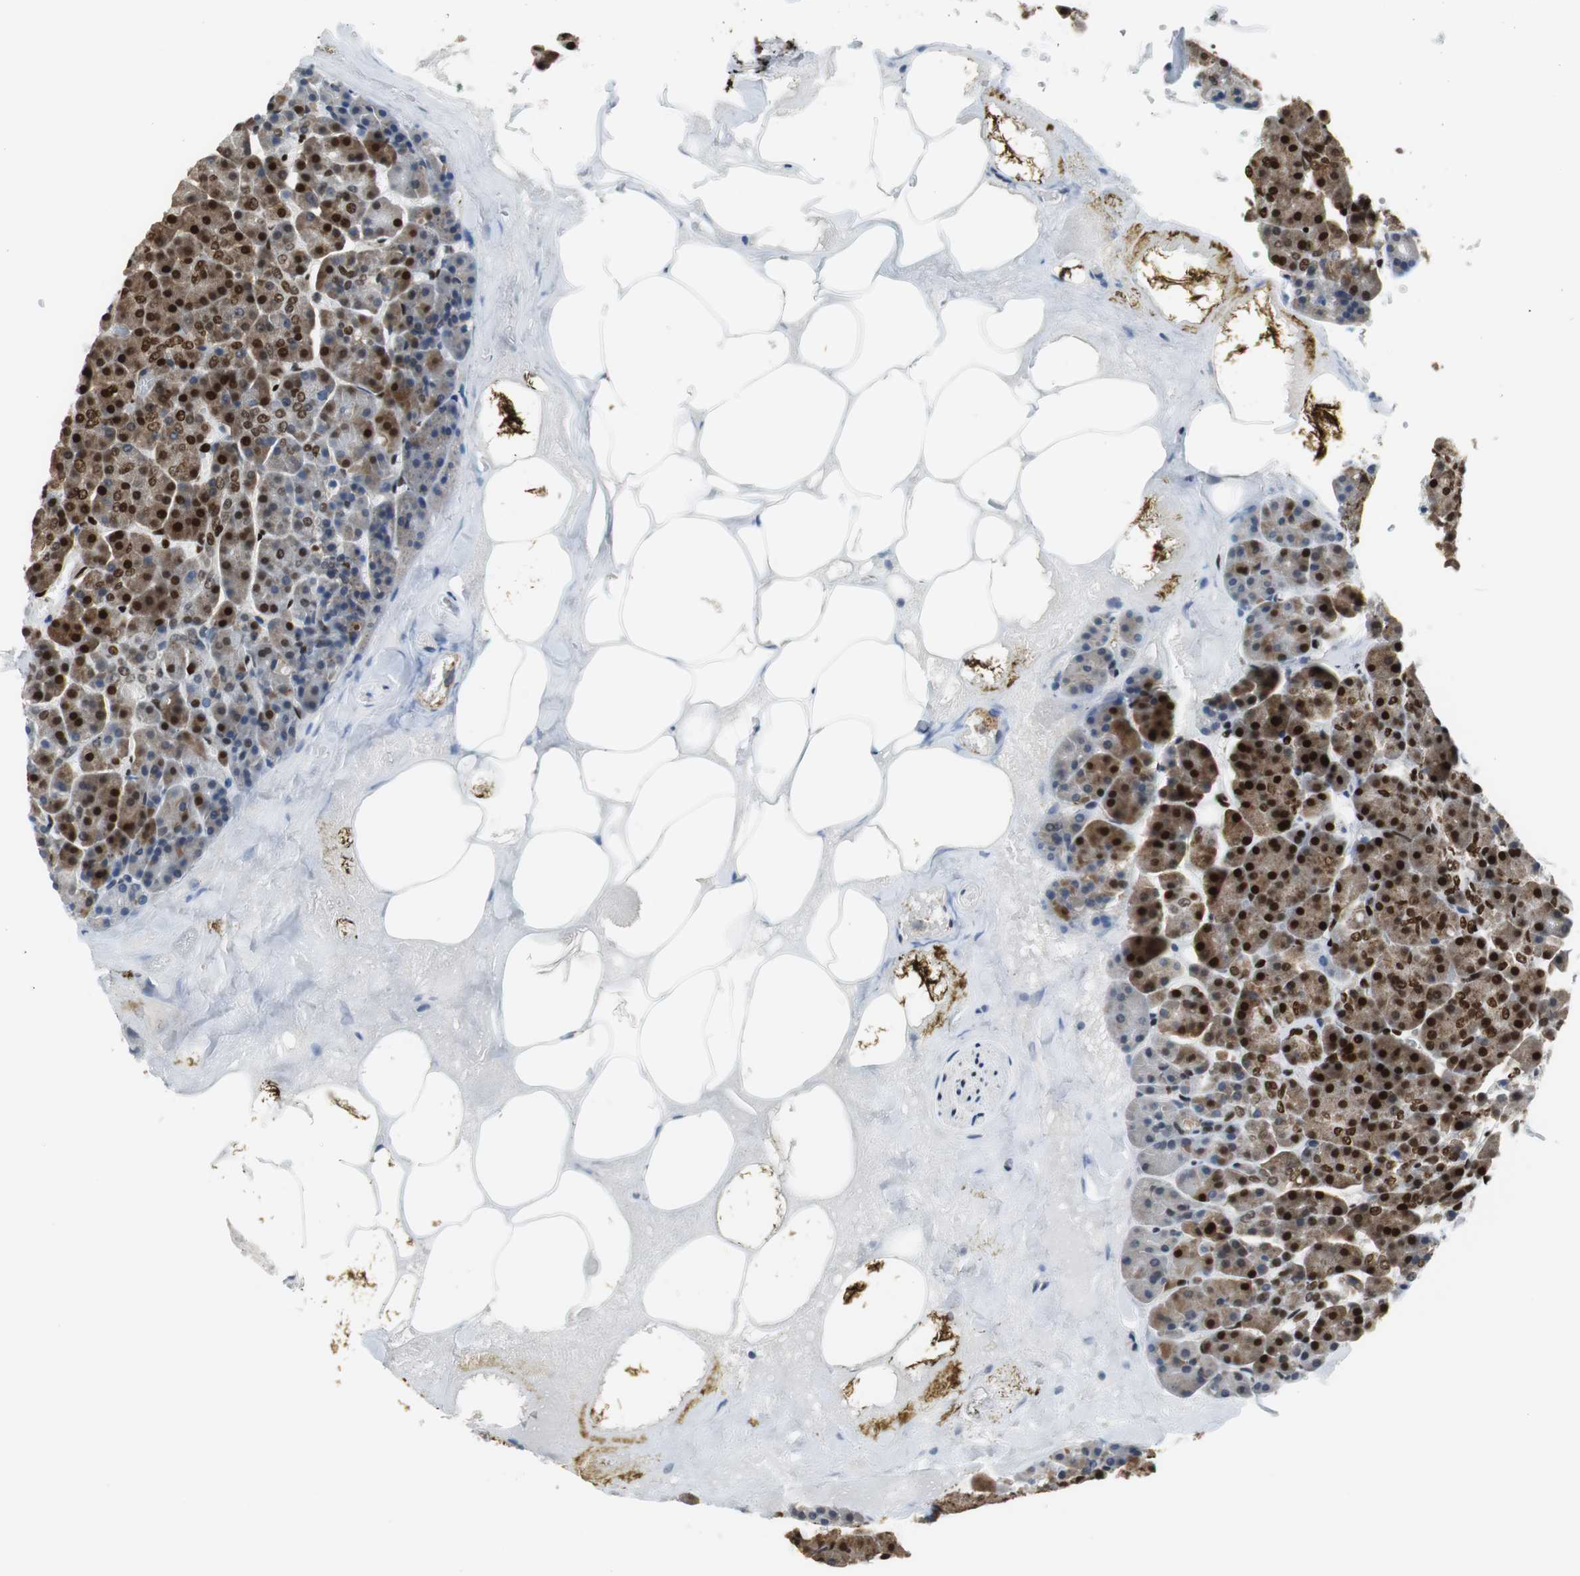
{"staining": {"intensity": "strong", "quantity": ">75%", "location": "nuclear"}, "tissue": "pancreas", "cell_type": "Exocrine glandular cells", "image_type": "normal", "snomed": [{"axis": "morphology", "description": "Normal tissue, NOS"}, {"axis": "topography", "description": "Pancreas"}], "caption": "Approximately >75% of exocrine glandular cells in benign pancreas reveal strong nuclear protein expression as visualized by brown immunohistochemical staining.", "gene": "HDAC1", "patient": {"sex": "female", "age": 35}}